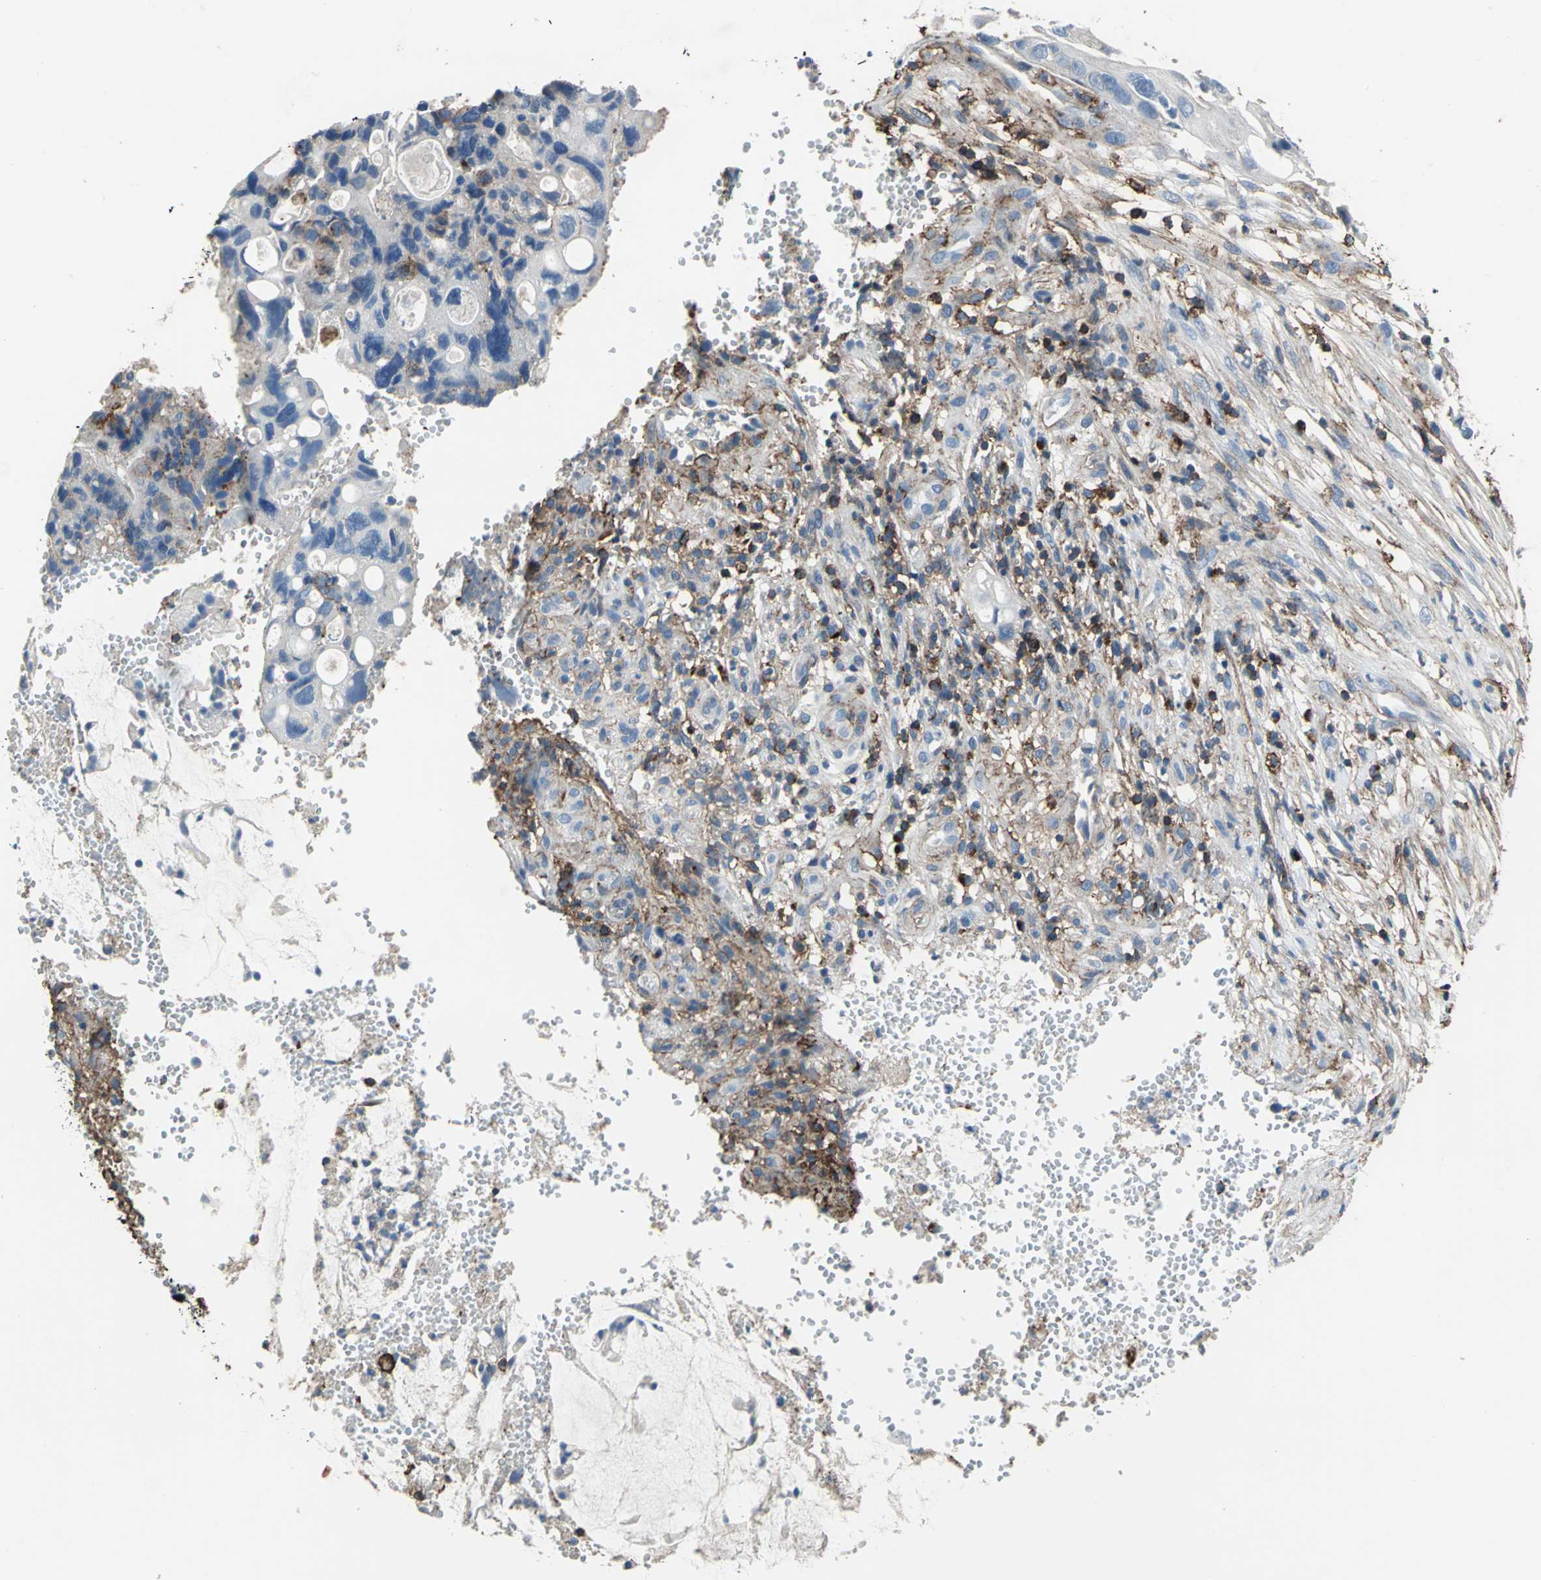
{"staining": {"intensity": "moderate", "quantity": "25%-75%", "location": "cytoplasmic/membranous"}, "tissue": "colorectal cancer", "cell_type": "Tumor cells", "image_type": "cancer", "snomed": [{"axis": "morphology", "description": "Adenocarcinoma, NOS"}, {"axis": "topography", "description": "Colon"}], "caption": "A brown stain shows moderate cytoplasmic/membranous expression of a protein in human colorectal cancer (adenocarcinoma) tumor cells. (IHC, brightfield microscopy, high magnification).", "gene": "CD44", "patient": {"sex": "female", "age": 57}}